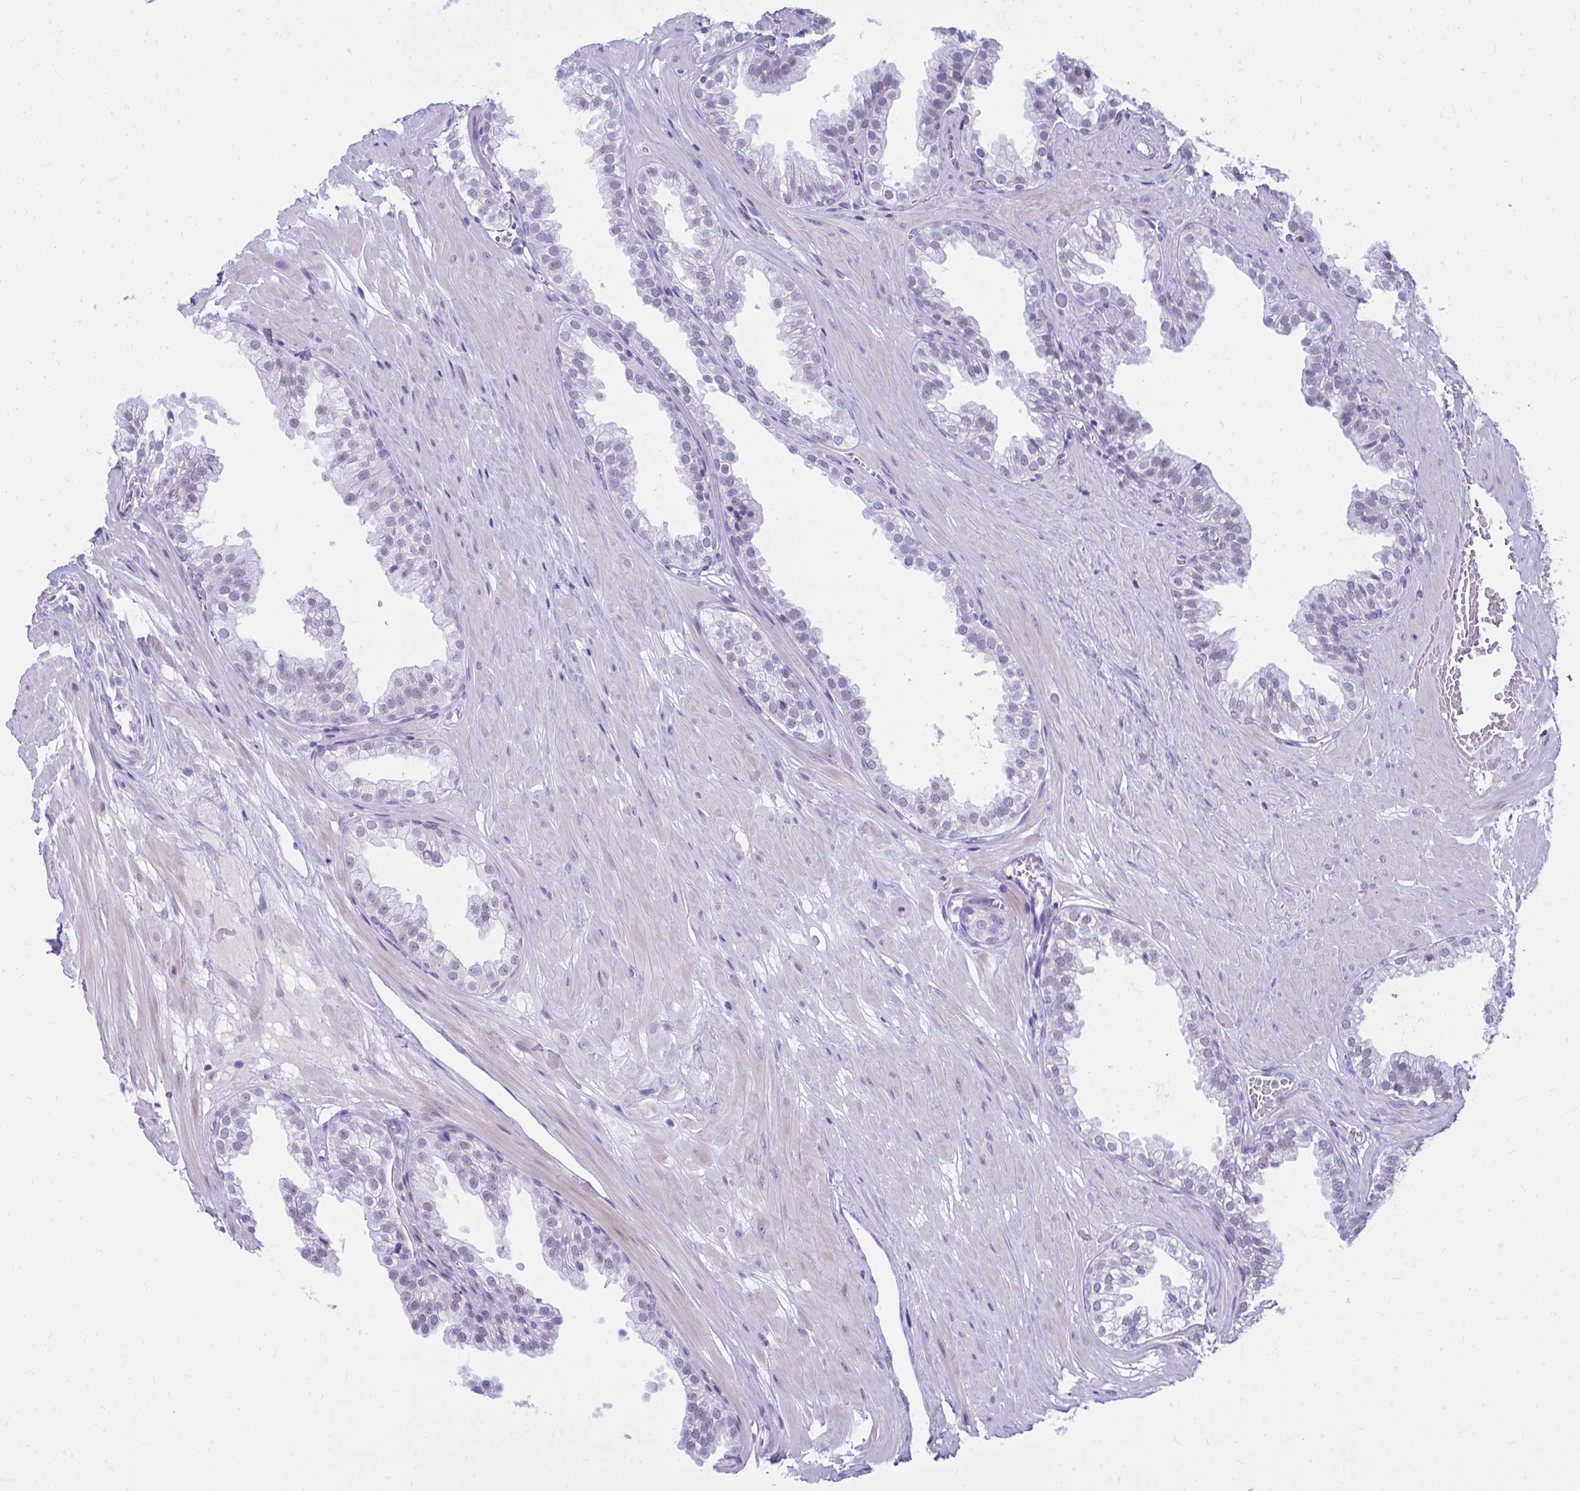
{"staining": {"intensity": "negative", "quantity": "none", "location": "none"}, "tissue": "prostate", "cell_type": "Glandular cells", "image_type": "normal", "snomed": [{"axis": "morphology", "description": "Normal tissue, NOS"}, {"axis": "topography", "description": "Prostate"}, {"axis": "topography", "description": "Peripheral nerve tissue"}], "caption": "Benign prostate was stained to show a protein in brown. There is no significant positivity in glandular cells. The staining was performed using DAB (3,3'-diaminobenzidine) to visualize the protein expression in brown, while the nuclei were stained in blue with hematoxylin (Magnification: 20x).", "gene": "OR5F1", "patient": {"sex": "male", "age": 55}}